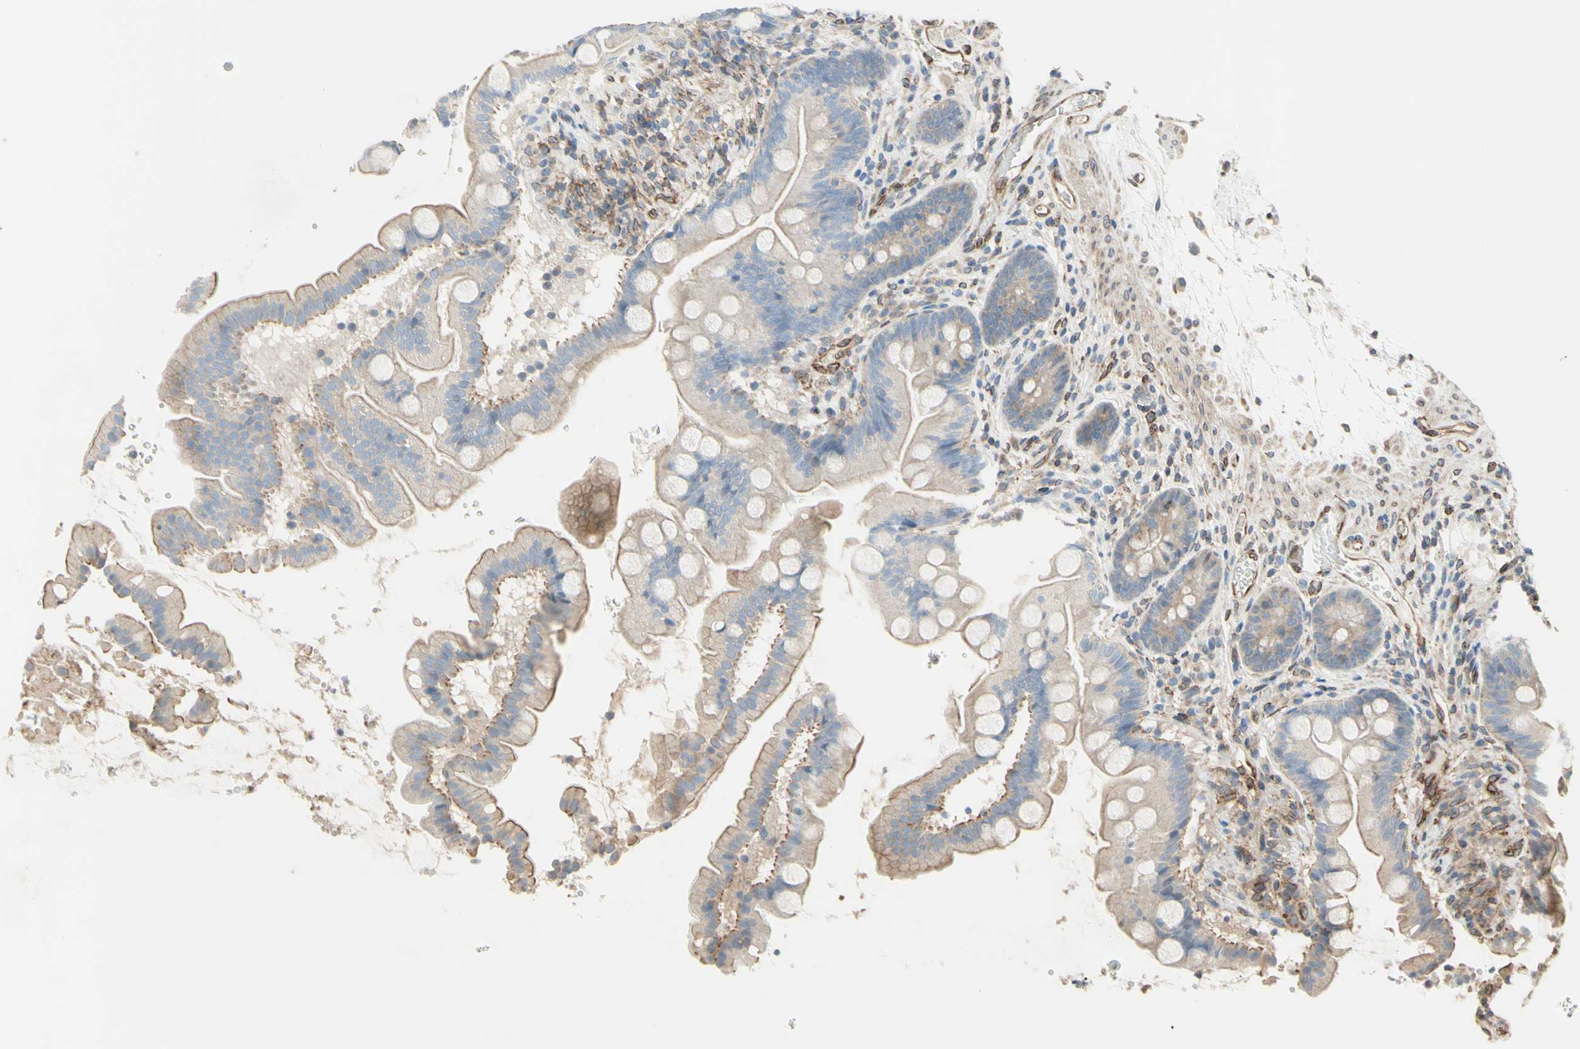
{"staining": {"intensity": "weak", "quantity": ">75%", "location": "cytoplasmic/membranous"}, "tissue": "small intestine", "cell_type": "Glandular cells", "image_type": "normal", "snomed": [{"axis": "morphology", "description": "Normal tissue, NOS"}, {"axis": "topography", "description": "Small intestine"}], "caption": "Brown immunohistochemical staining in unremarkable small intestine shows weak cytoplasmic/membranous positivity in about >75% of glandular cells. The protein of interest is shown in brown color, while the nuclei are stained blue.", "gene": "TRAF2", "patient": {"sex": "female", "age": 56}}